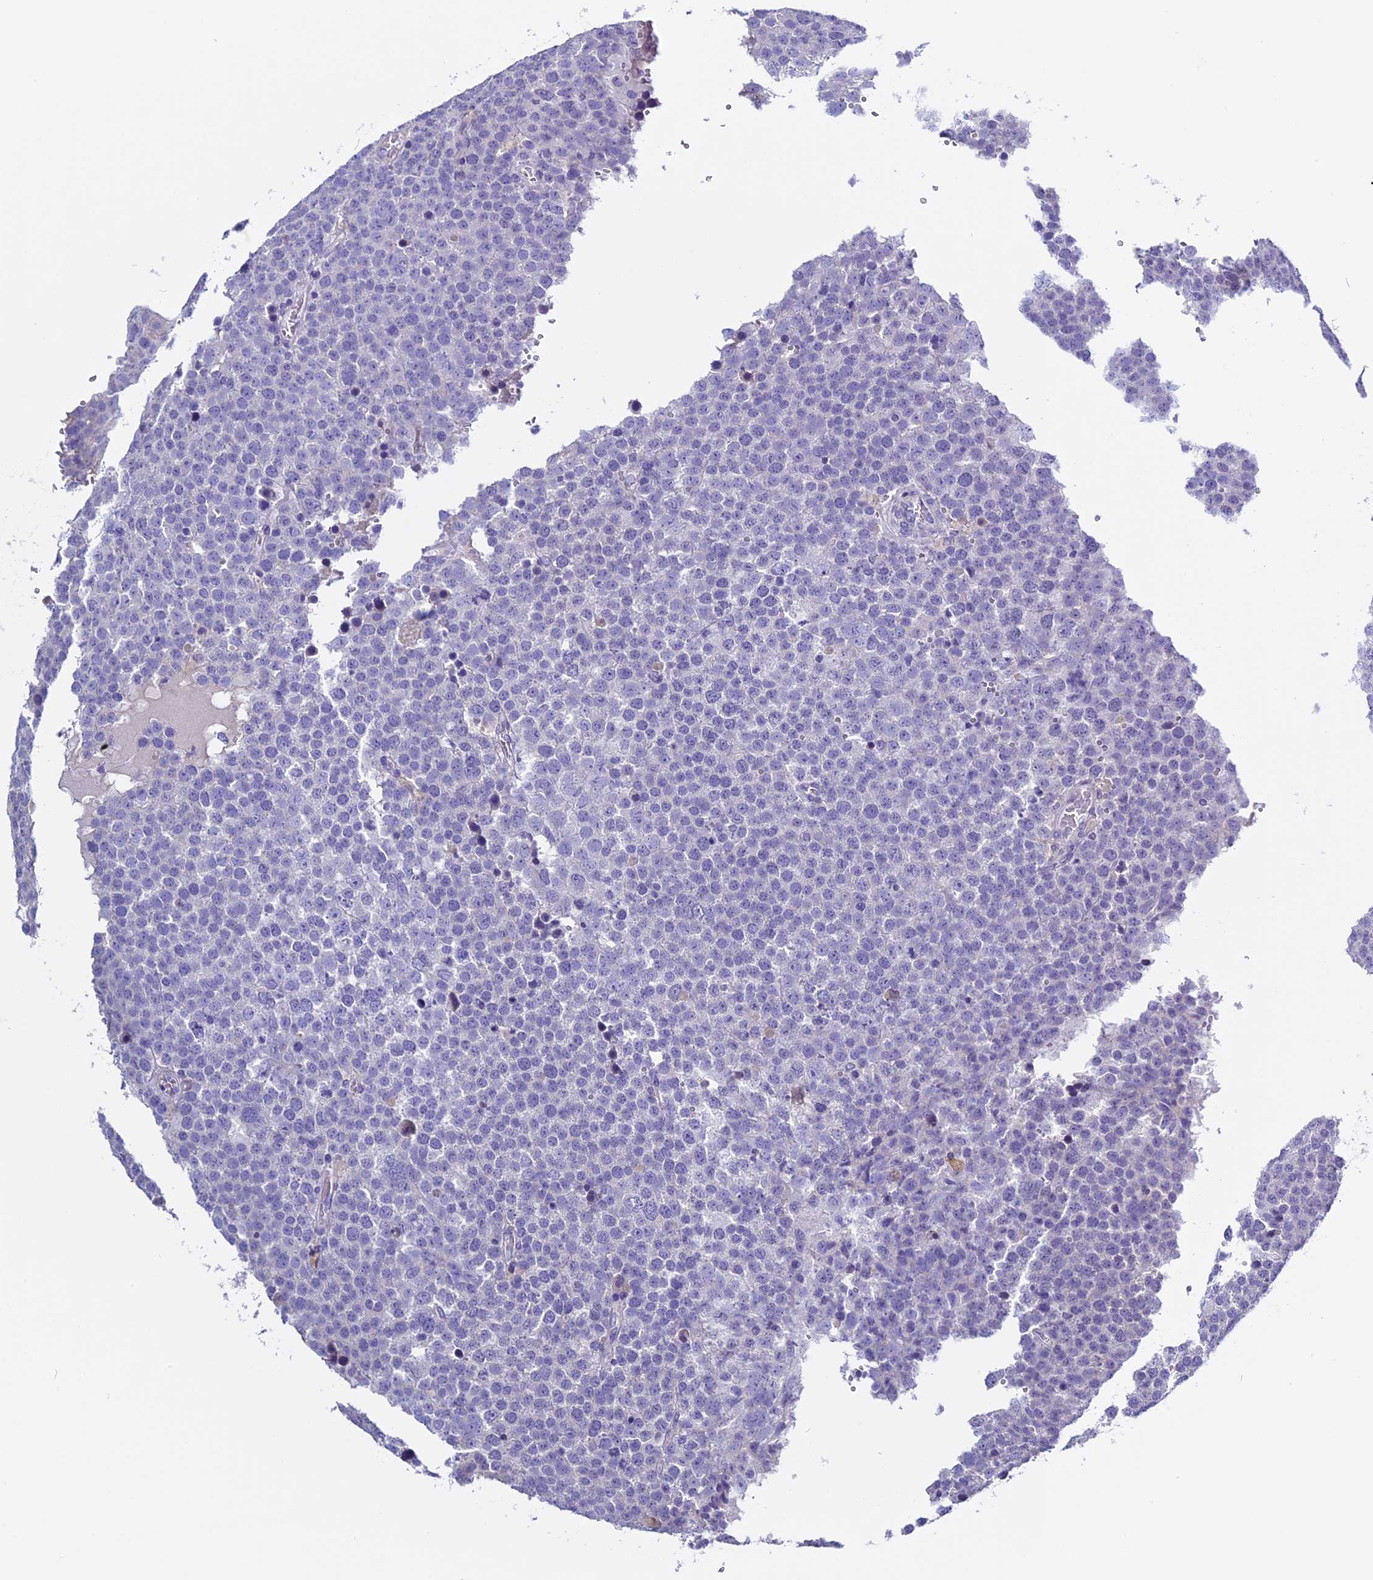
{"staining": {"intensity": "negative", "quantity": "none", "location": "none"}, "tissue": "testis cancer", "cell_type": "Tumor cells", "image_type": "cancer", "snomed": [{"axis": "morphology", "description": "Seminoma, NOS"}, {"axis": "topography", "description": "Testis"}], "caption": "Tumor cells are negative for brown protein staining in testis cancer.", "gene": "RTTN", "patient": {"sex": "male", "age": 71}}